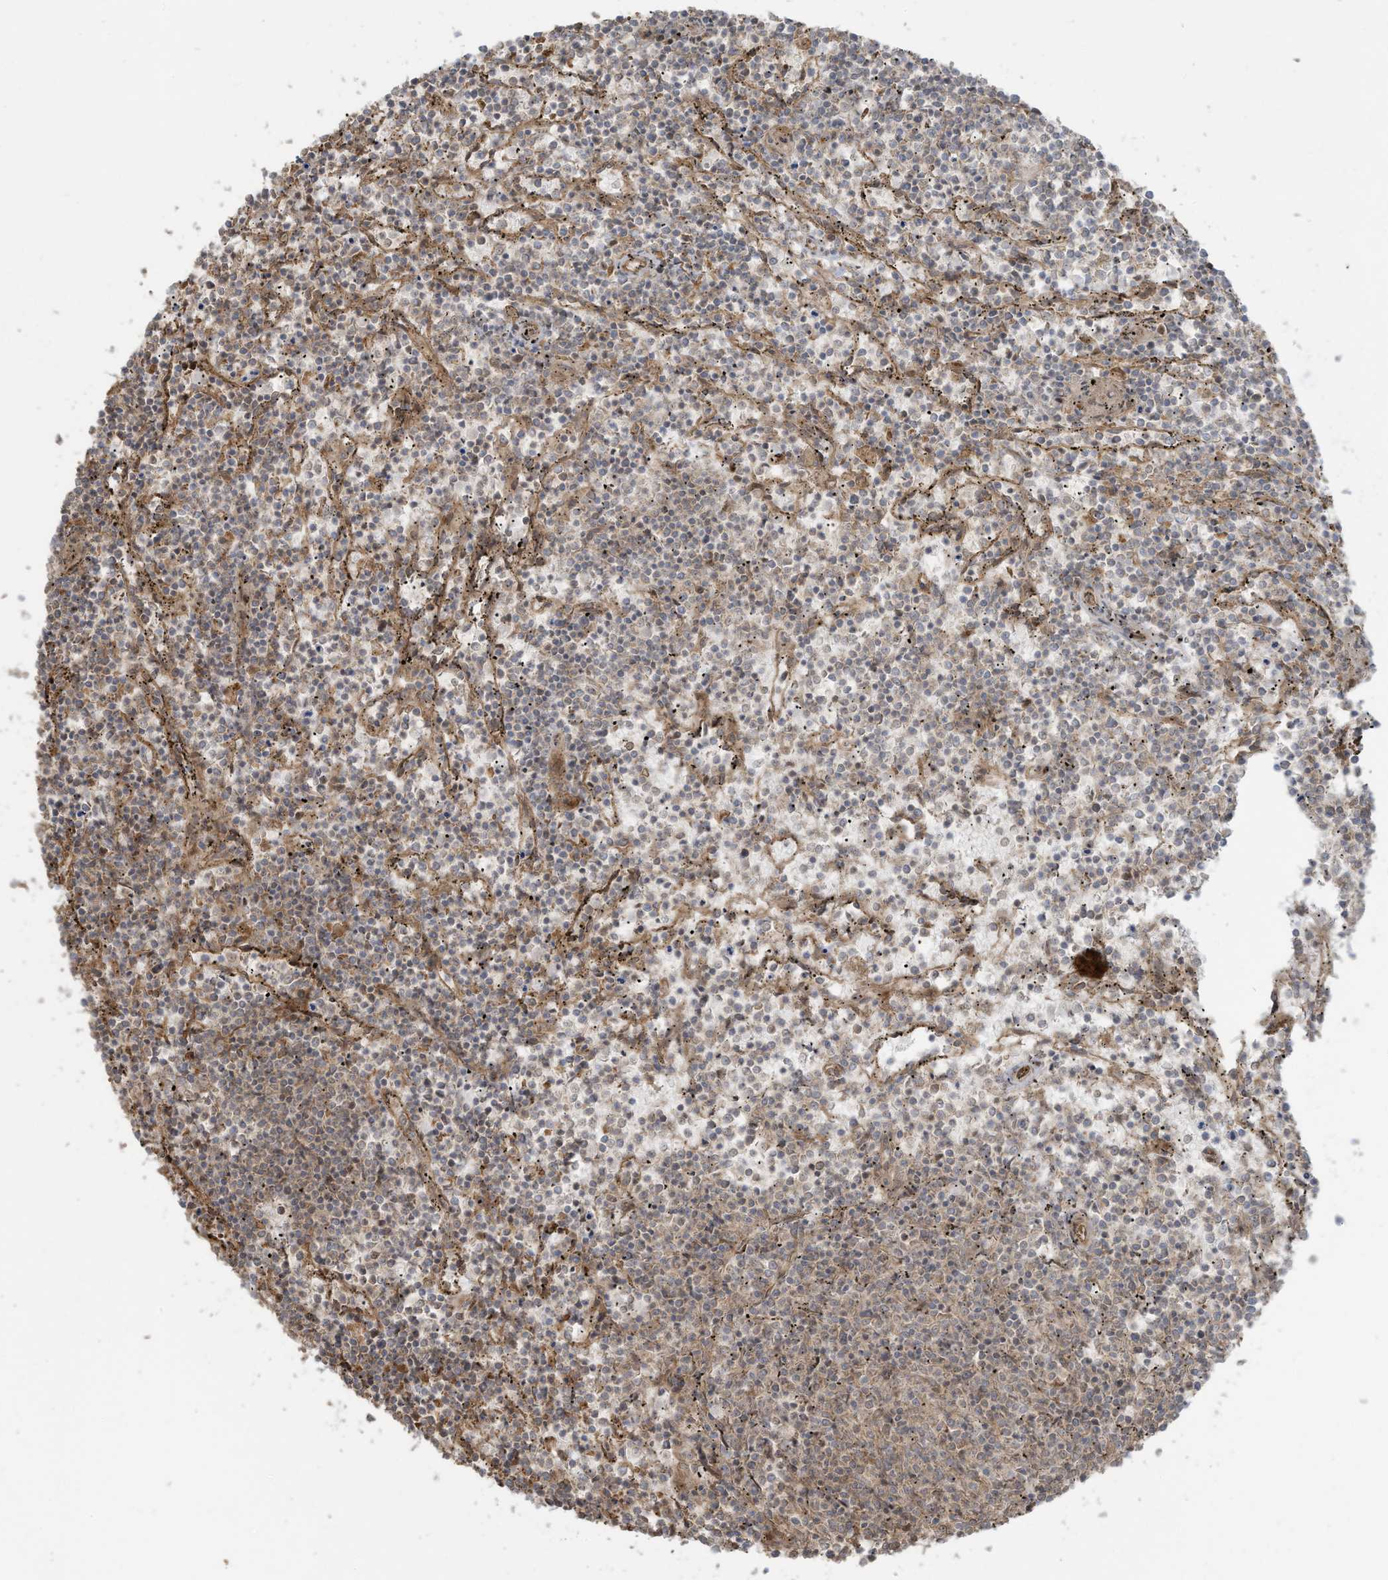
{"staining": {"intensity": "negative", "quantity": "none", "location": "none"}, "tissue": "lymphoma", "cell_type": "Tumor cells", "image_type": "cancer", "snomed": [{"axis": "morphology", "description": "Malignant lymphoma, non-Hodgkin's type, Low grade"}, {"axis": "topography", "description": "Spleen"}], "caption": "Tumor cells show no significant staining in low-grade malignant lymphoma, non-Hodgkin's type.", "gene": "ENTR1", "patient": {"sex": "female", "age": 50}}